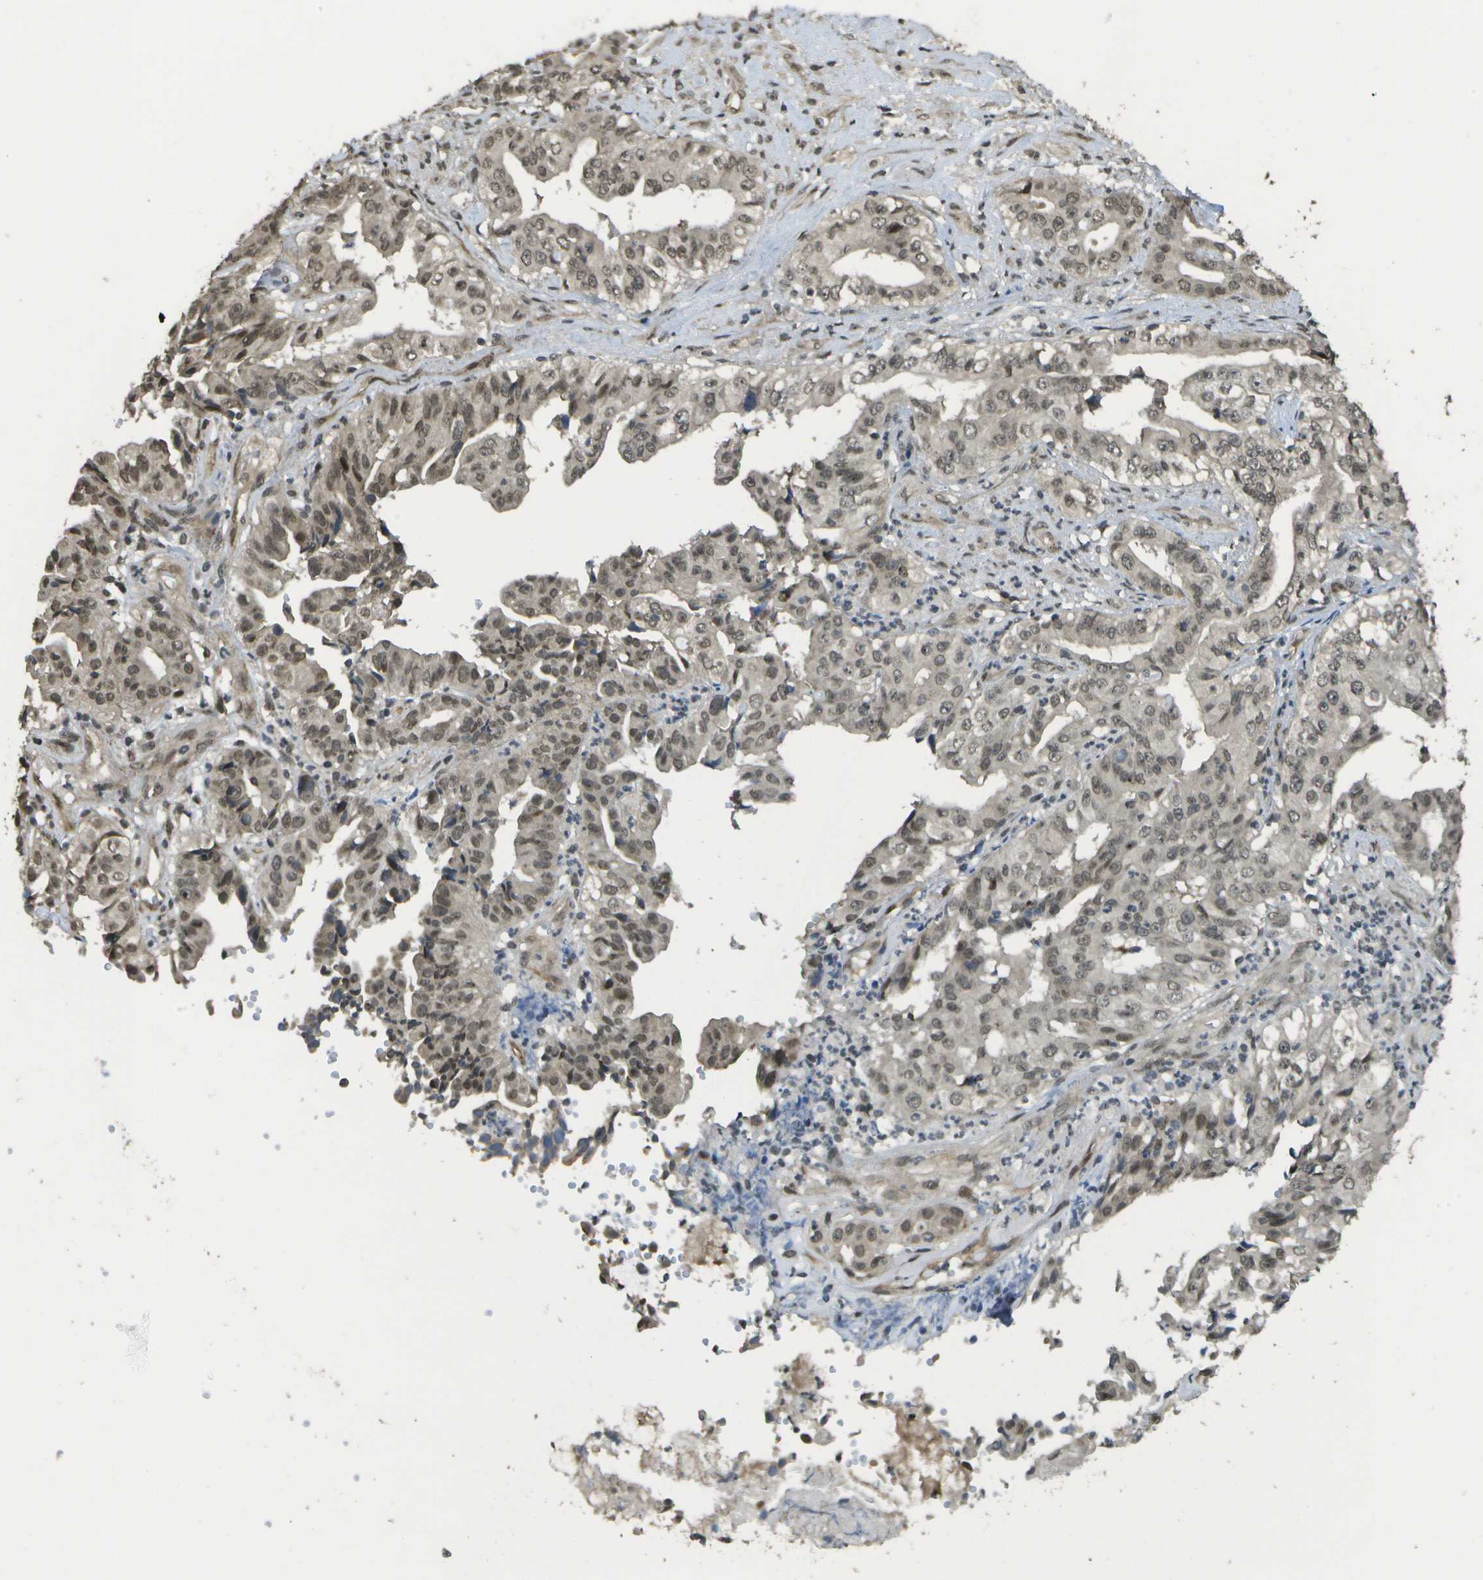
{"staining": {"intensity": "weak", "quantity": ">75%", "location": "cytoplasmic/membranous,nuclear"}, "tissue": "liver cancer", "cell_type": "Tumor cells", "image_type": "cancer", "snomed": [{"axis": "morphology", "description": "Cholangiocarcinoma"}, {"axis": "topography", "description": "Liver"}], "caption": "An immunohistochemistry (IHC) micrograph of tumor tissue is shown. Protein staining in brown labels weak cytoplasmic/membranous and nuclear positivity in liver cancer (cholangiocarcinoma) within tumor cells.", "gene": "KAT5", "patient": {"sex": "female", "age": 61}}